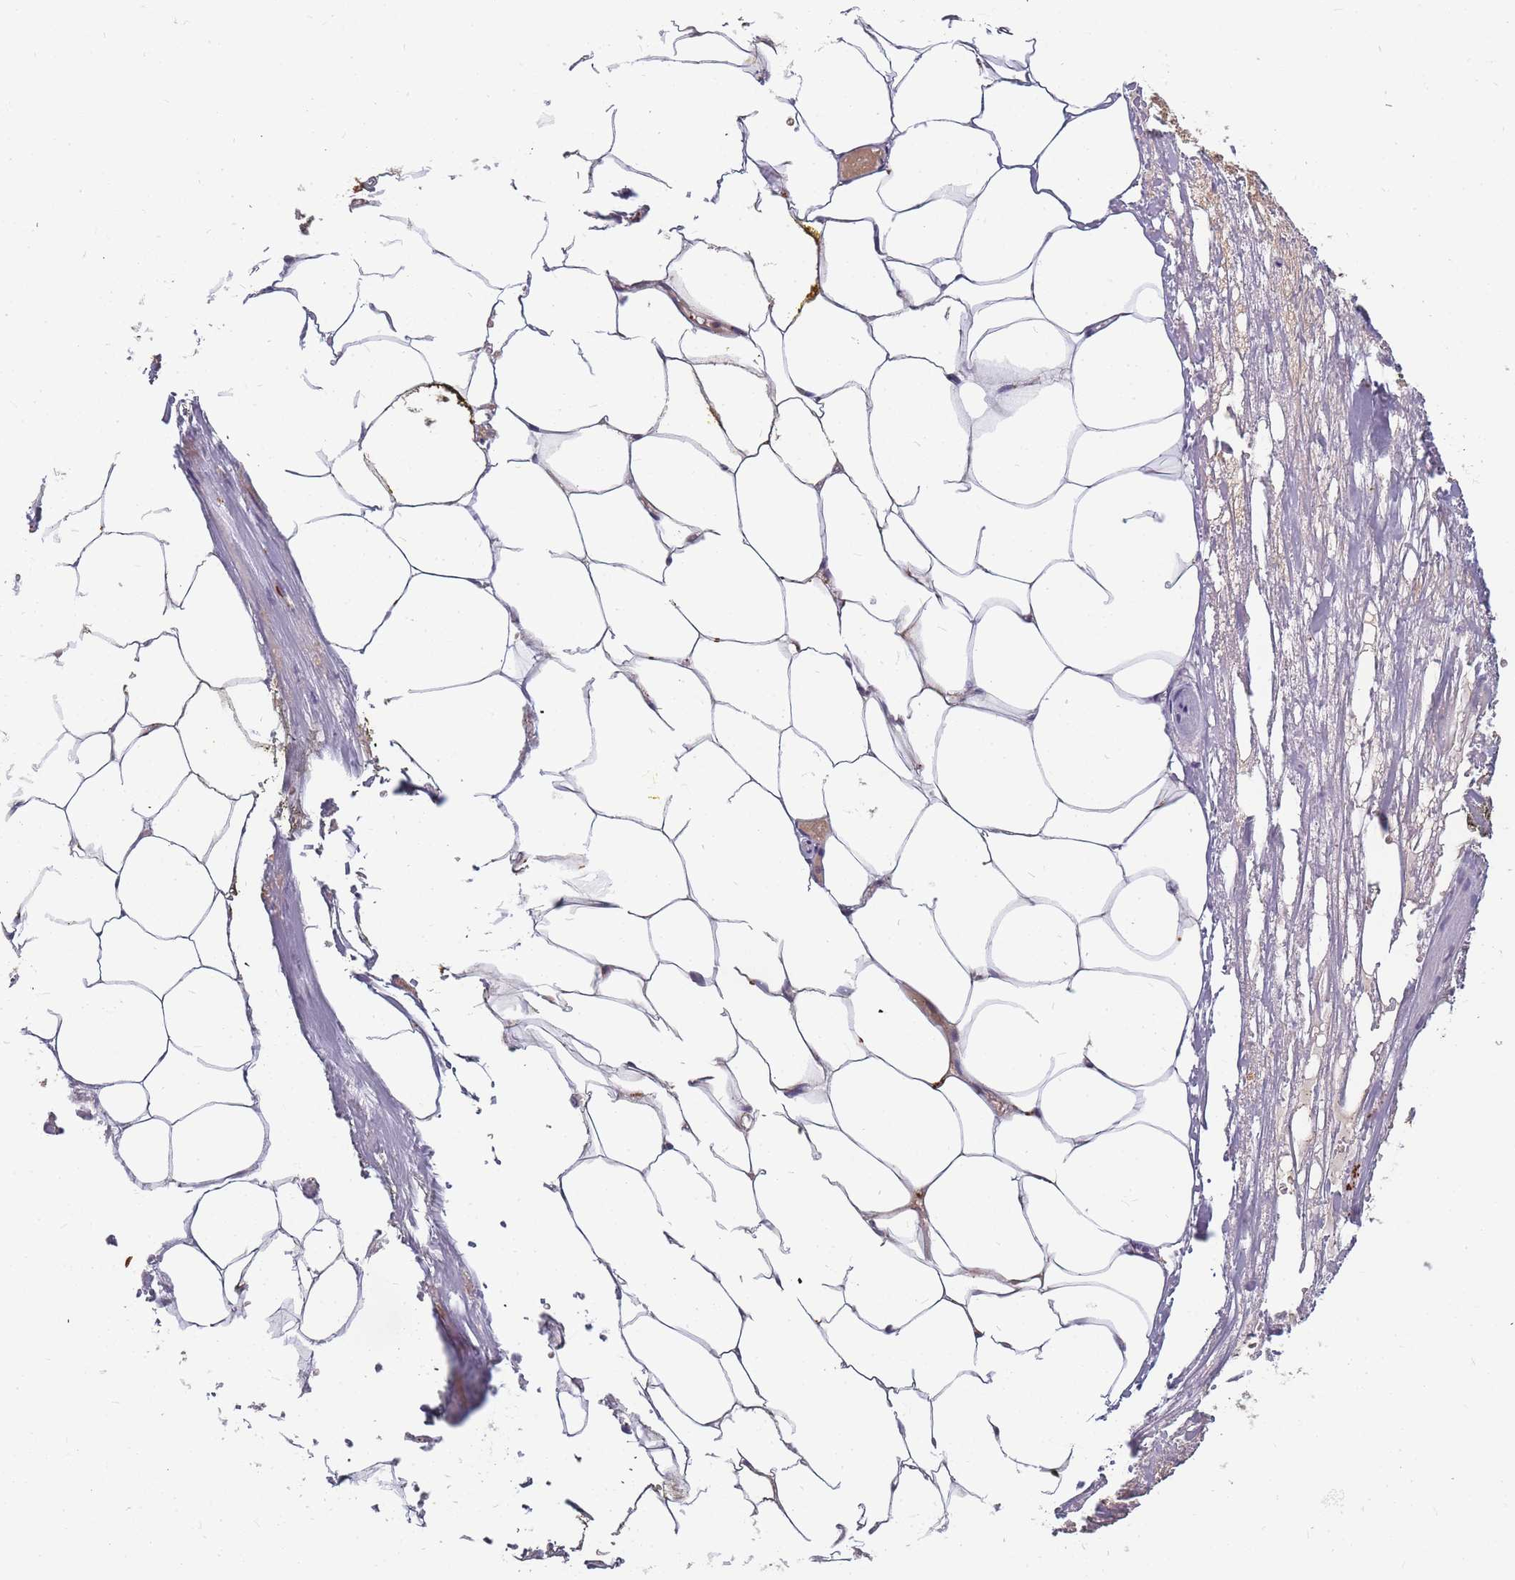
{"staining": {"intensity": "weak", "quantity": "<25%", "location": "cytoplasmic/membranous"}, "tissue": "adipose tissue", "cell_type": "Adipocytes", "image_type": "normal", "snomed": [{"axis": "morphology", "description": "Normal tissue, NOS"}, {"axis": "morphology", "description": "Adenocarcinoma, Low grade"}, {"axis": "topography", "description": "Prostate"}, {"axis": "topography", "description": "Peripheral nerve tissue"}], "caption": "Benign adipose tissue was stained to show a protein in brown. There is no significant positivity in adipocytes. Brightfield microscopy of immunohistochemistry stained with DAB (3,3'-diaminobenzidine) (brown) and hematoxylin (blue), captured at high magnification.", "gene": "ATG5", "patient": {"sex": "male", "age": 63}}